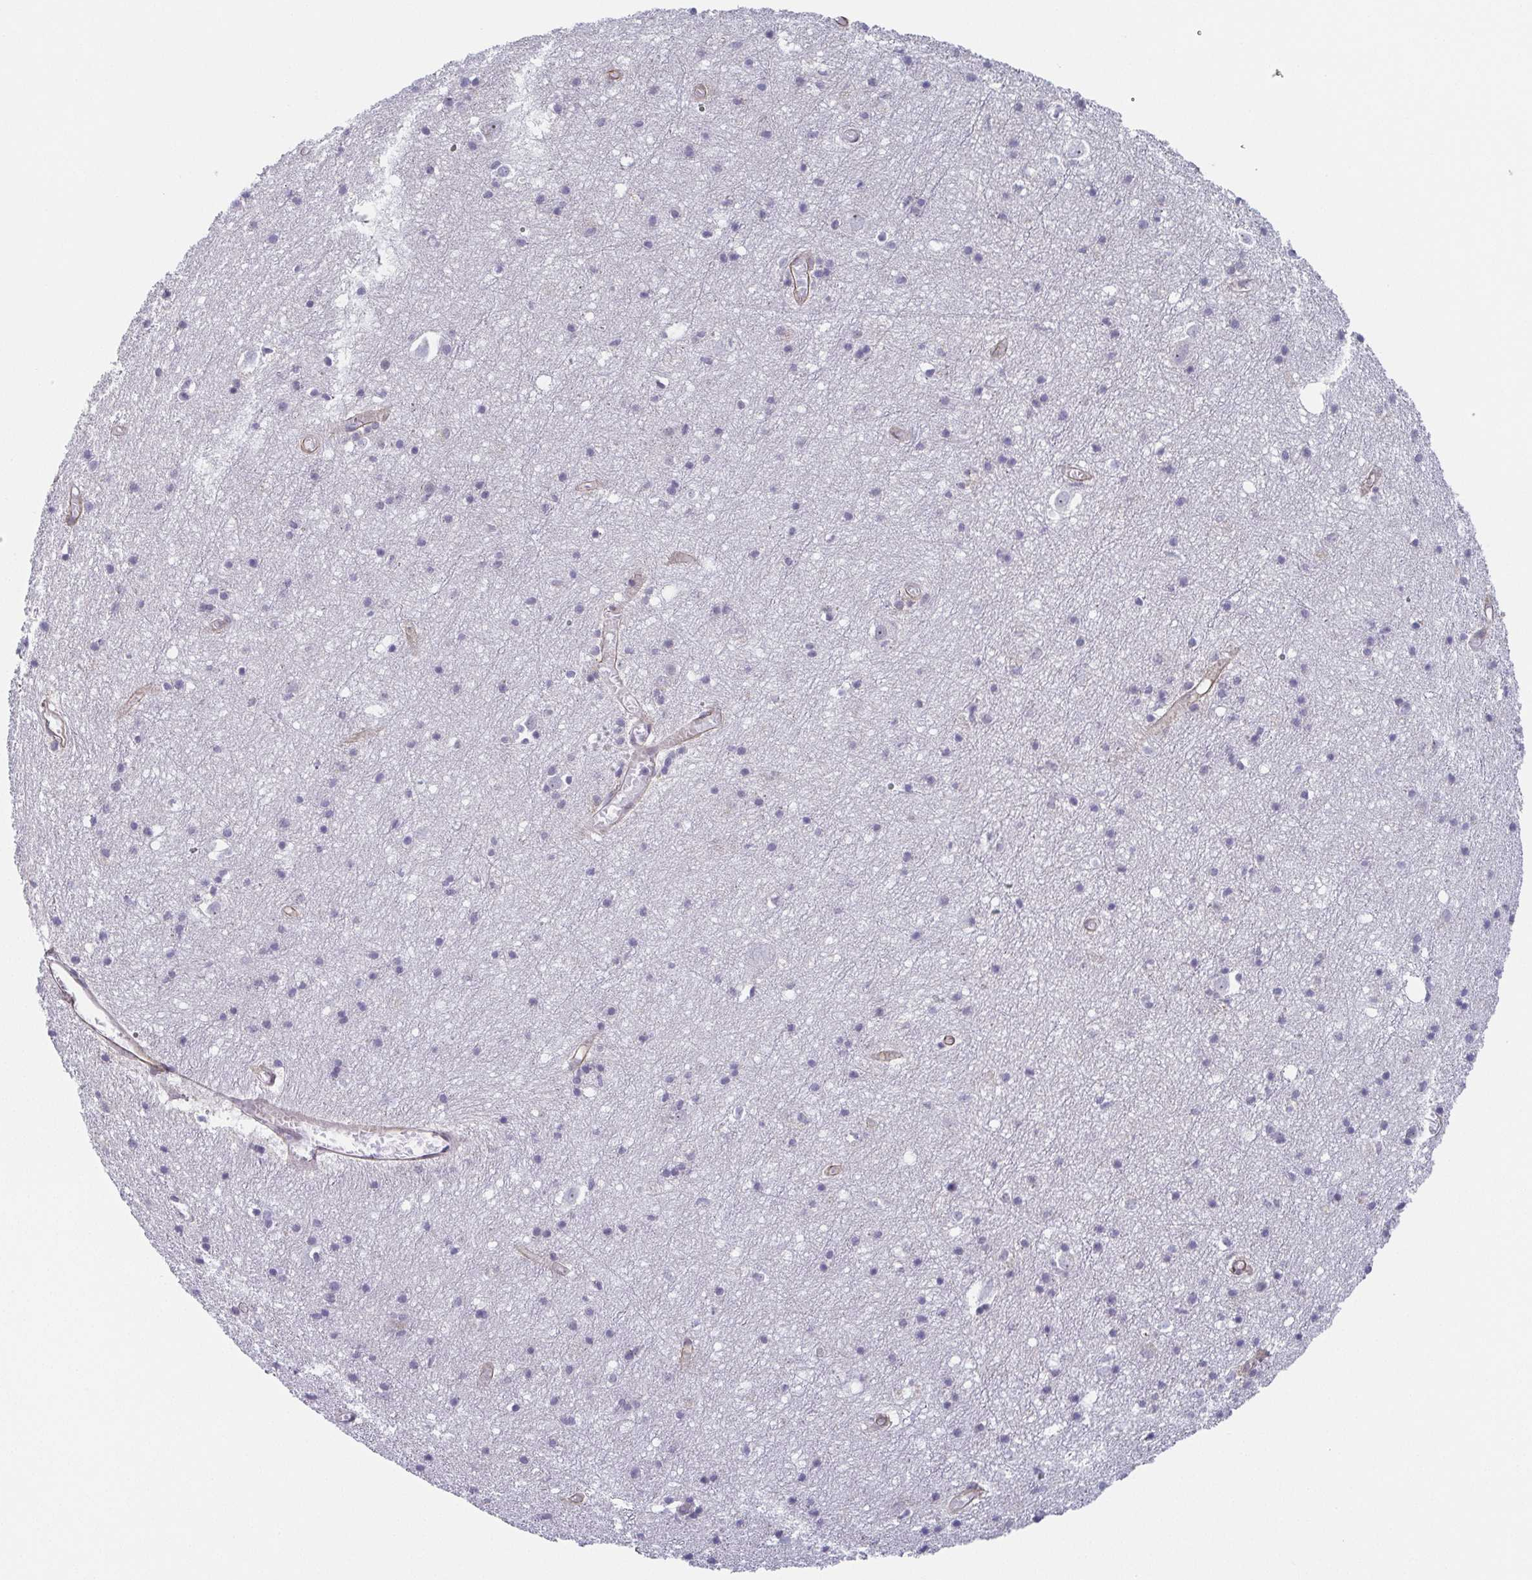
{"staining": {"intensity": "negative", "quantity": "none", "location": "none"}, "tissue": "cerebral cortex", "cell_type": "Endothelial cells", "image_type": "normal", "snomed": [{"axis": "morphology", "description": "Normal tissue, NOS"}, {"axis": "topography", "description": "Cerebral cortex"}], "caption": "High power microscopy photomicrograph of an IHC image of benign cerebral cortex, revealing no significant staining in endothelial cells.", "gene": "EXOSC7", "patient": {"sex": "male", "age": 70}}